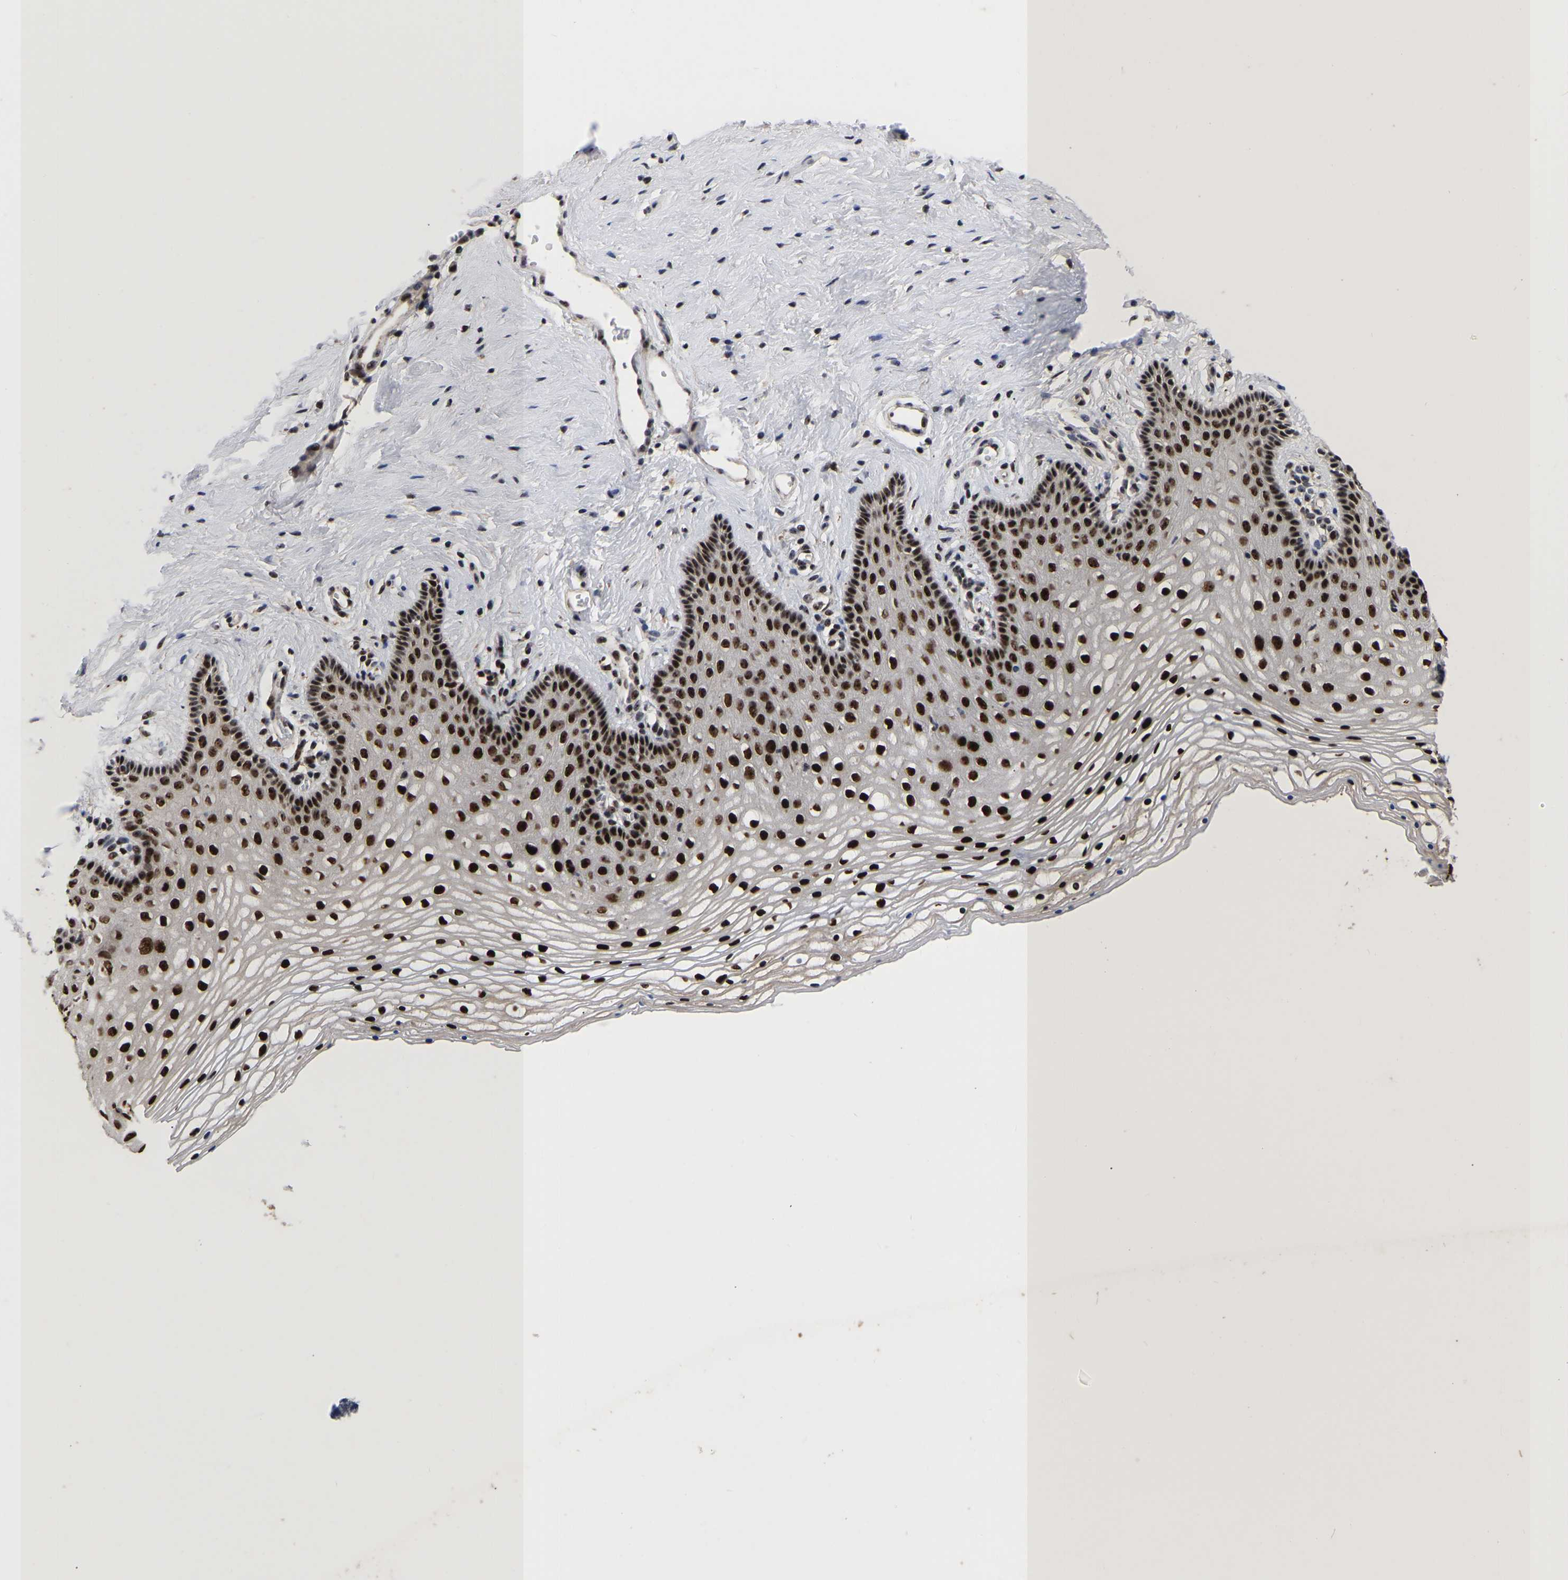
{"staining": {"intensity": "strong", "quantity": ">75%", "location": "nuclear"}, "tissue": "vagina", "cell_type": "Squamous epithelial cells", "image_type": "normal", "snomed": [{"axis": "morphology", "description": "Normal tissue, NOS"}, {"axis": "topography", "description": "Vagina"}], "caption": "IHC (DAB (3,3'-diaminobenzidine)) staining of normal human vagina demonstrates strong nuclear protein positivity in about >75% of squamous epithelial cells. (IHC, brightfield microscopy, high magnification).", "gene": "JUNB", "patient": {"sex": "female", "age": 32}}